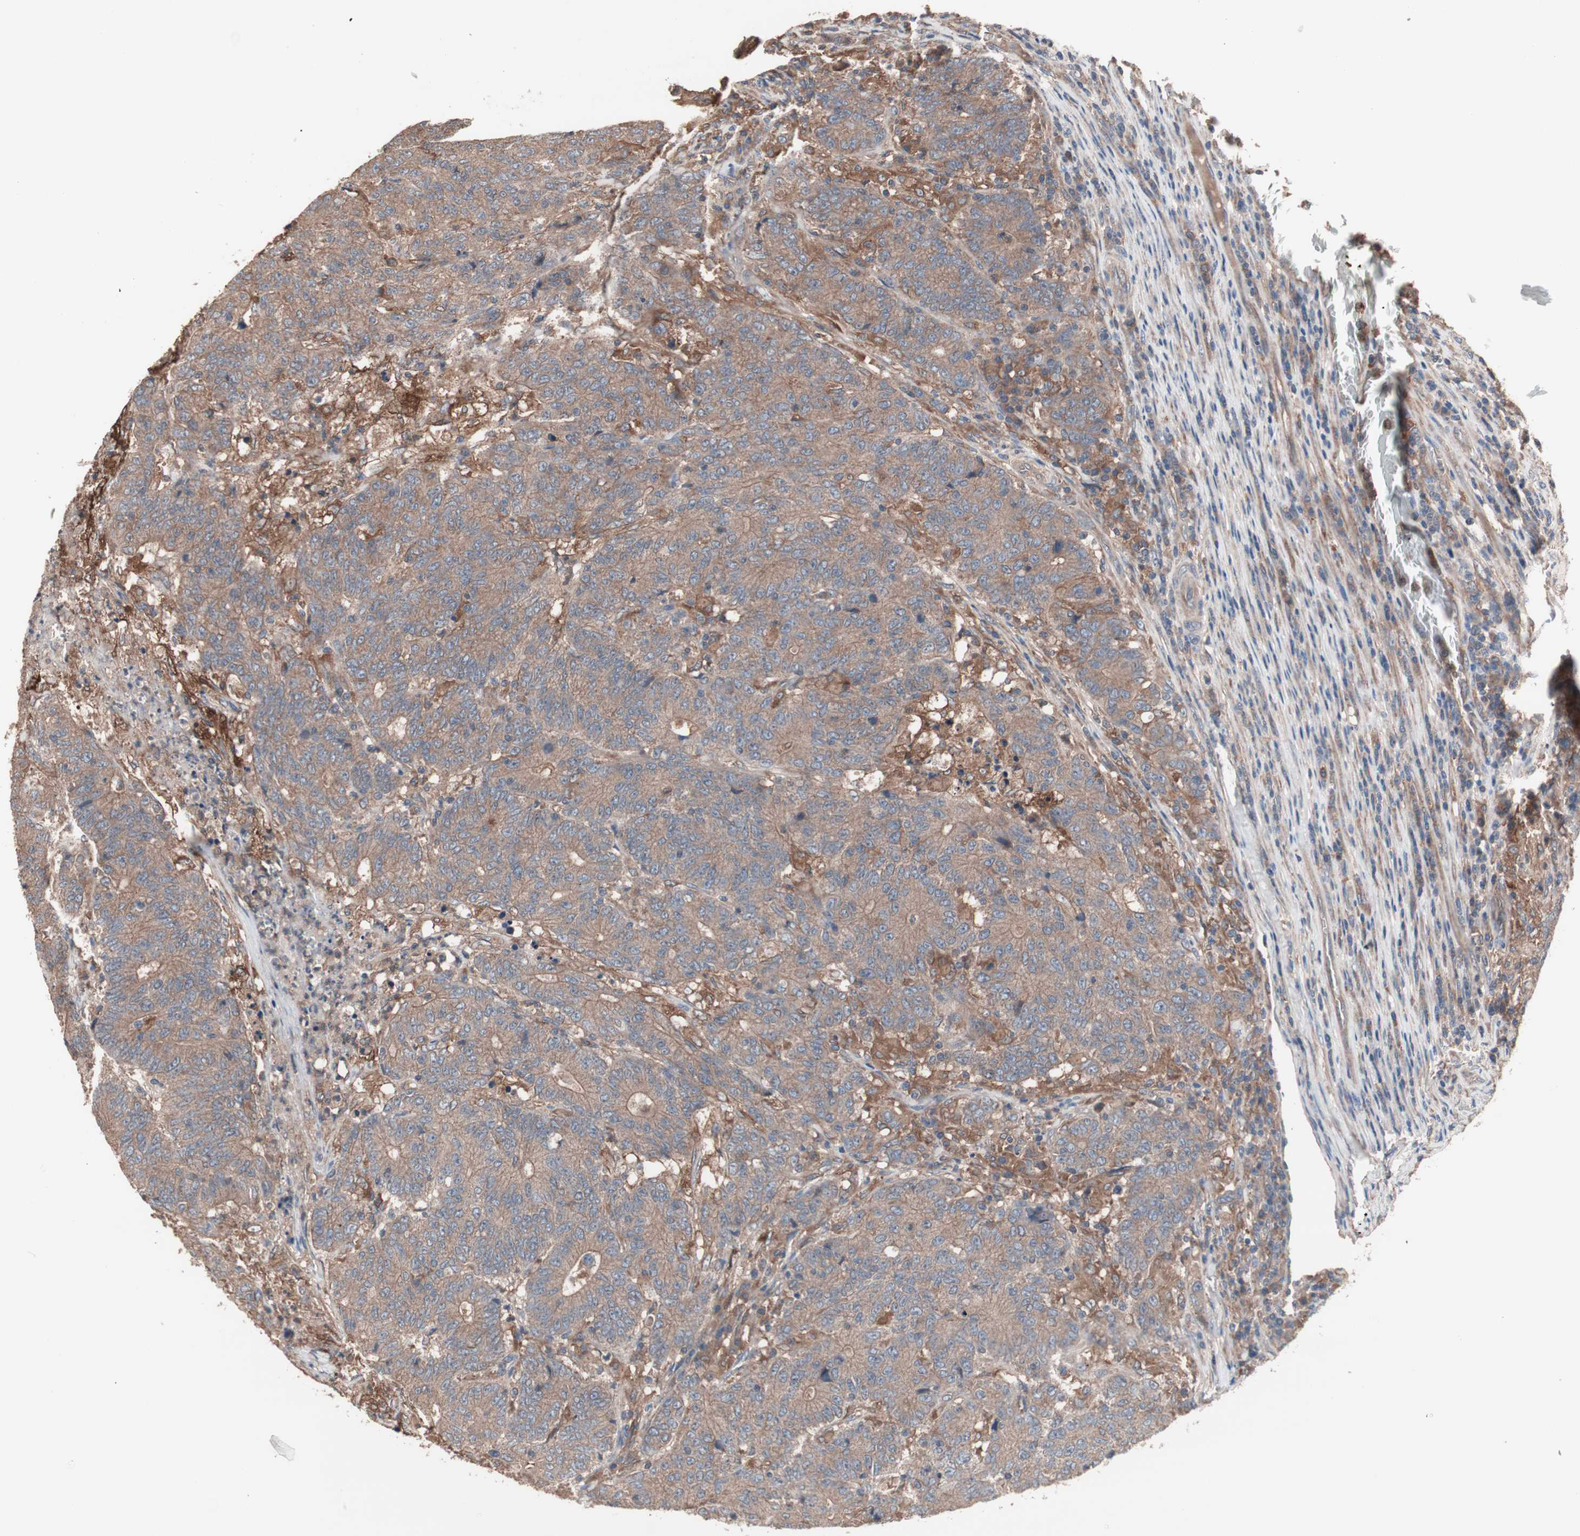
{"staining": {"intensity": "weak", "quantity": ">75%", "location": "cytoplasmic/membranous"}, "tissue": "colorectal cancer", "cell_type": "Tumor cells", "image_type": "cancer", "snomed": [{"axis": "morphology", "description": "Normal tissue, NOS"}, {"axis": "morphology", "description": "Adenocarcinoma, NOS"}, {"axis": "topography", "description": "Colon"}], "caption": "A high-resolution photomicrograph shows IHC staining of colorectal cancer (adenocarcinoma), which exhibits weak cytoplasmic/membranous positivity in about >75% of tumor cells. The staining was performed using DAB (3,3'-diaminobenzidine) to visualize the protein expression in brown, while the nuclei were stained in blue with hematoxylin (Magnification: 20x).", "gene": "ATG7", "patient": {"sex": "female", "age": 75}}